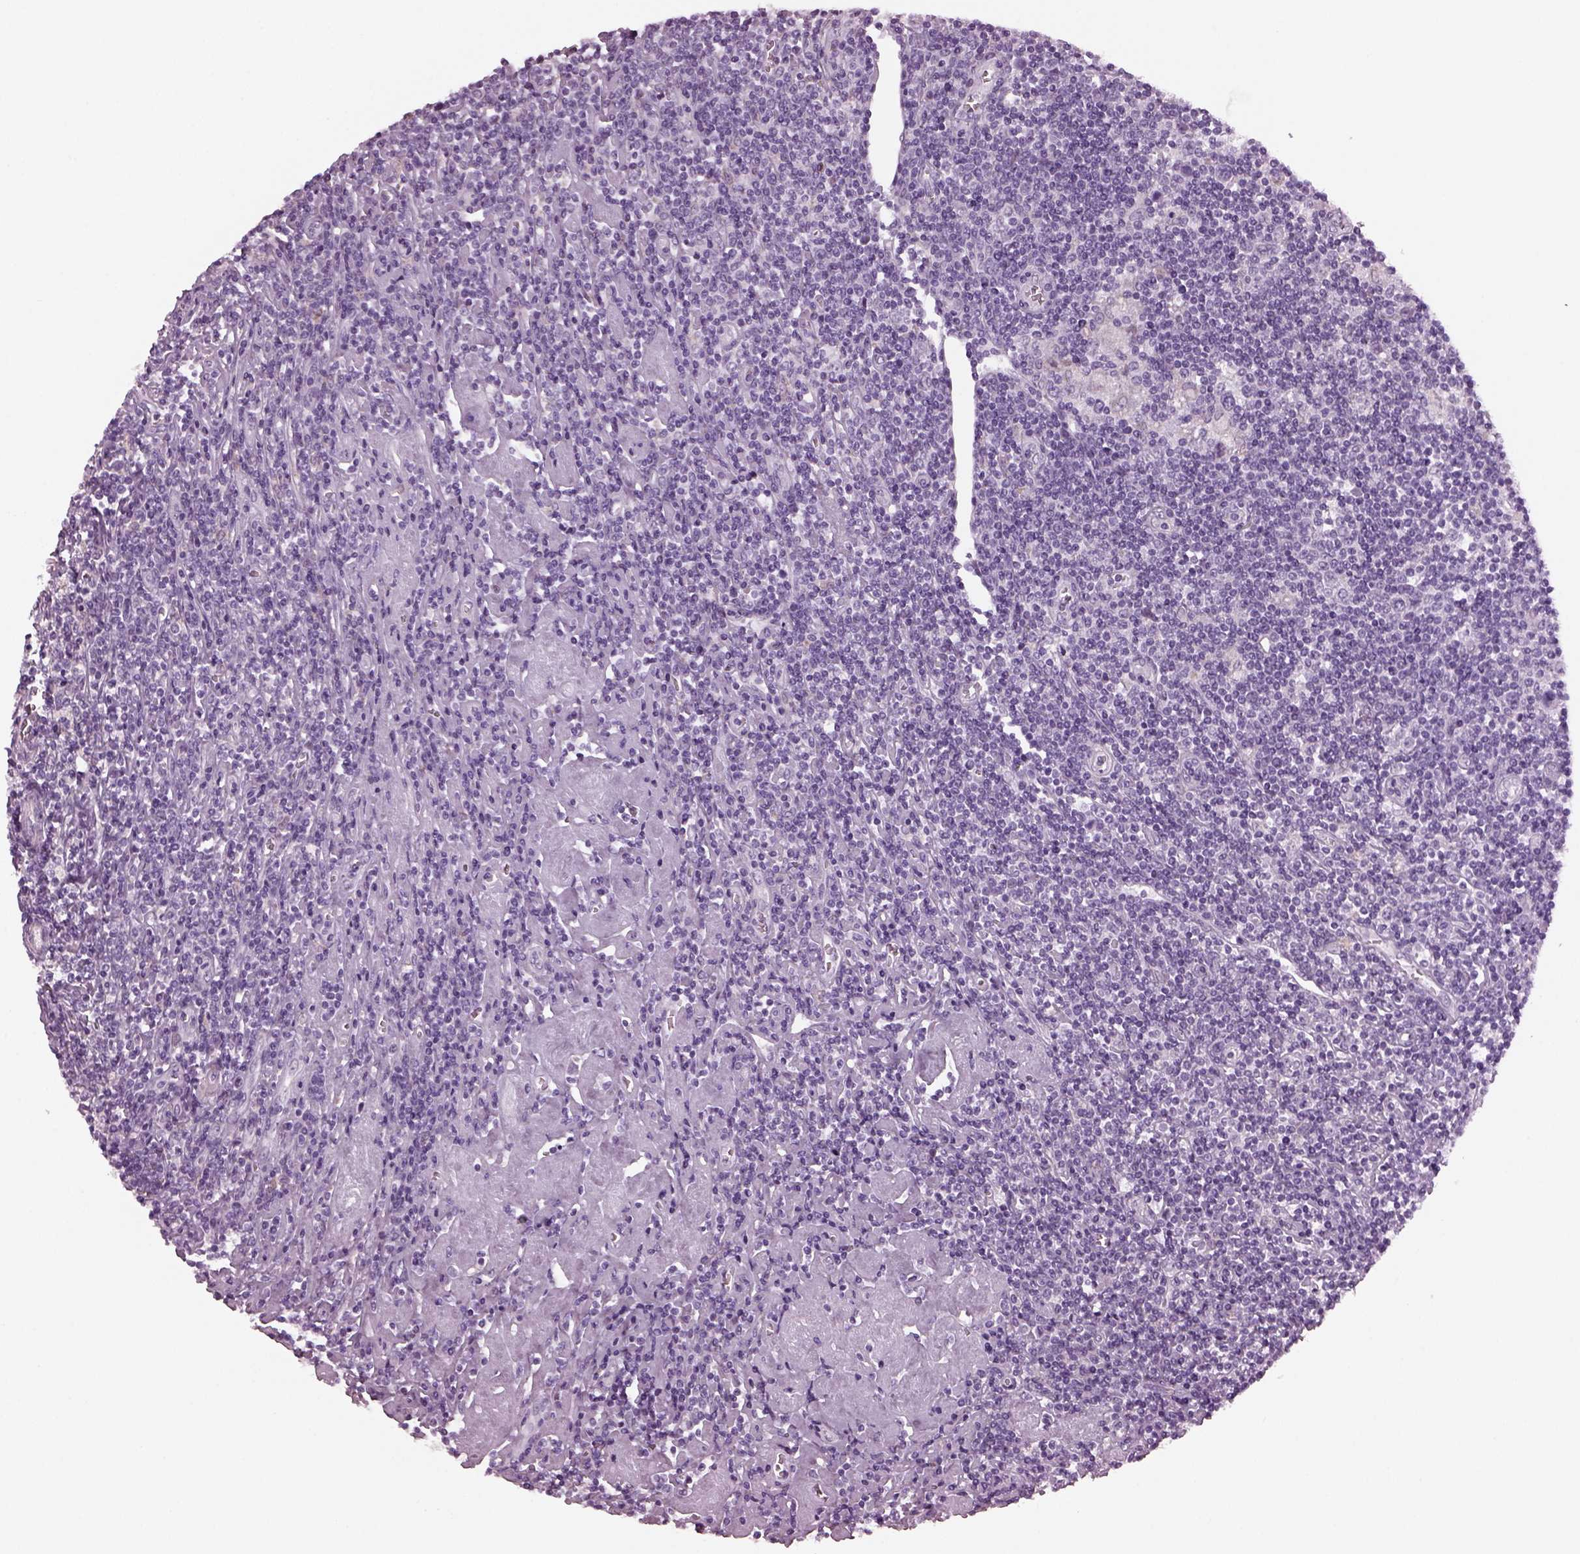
{"staining": {"intensity": "negative", "quantity": "none", "location": "none"}, "tissue": "lymphoma", "cell_type": "Tumor cells", "image_type": "cancer", "snomed": [{"axis": "morphology", "description": "Hodgkin's disease, NOS"}, {"axis": "topography", "description": "Lymph node"}], "caption": "IHC histopathology image of neoplastic tissue: lymphoma stained with DAB (3,3'-diaminobenzidine) exhibits no significant protein positivity in tumor cells.", "gene": "PRR9", "patient": {"sex": "male", "age": 40}}